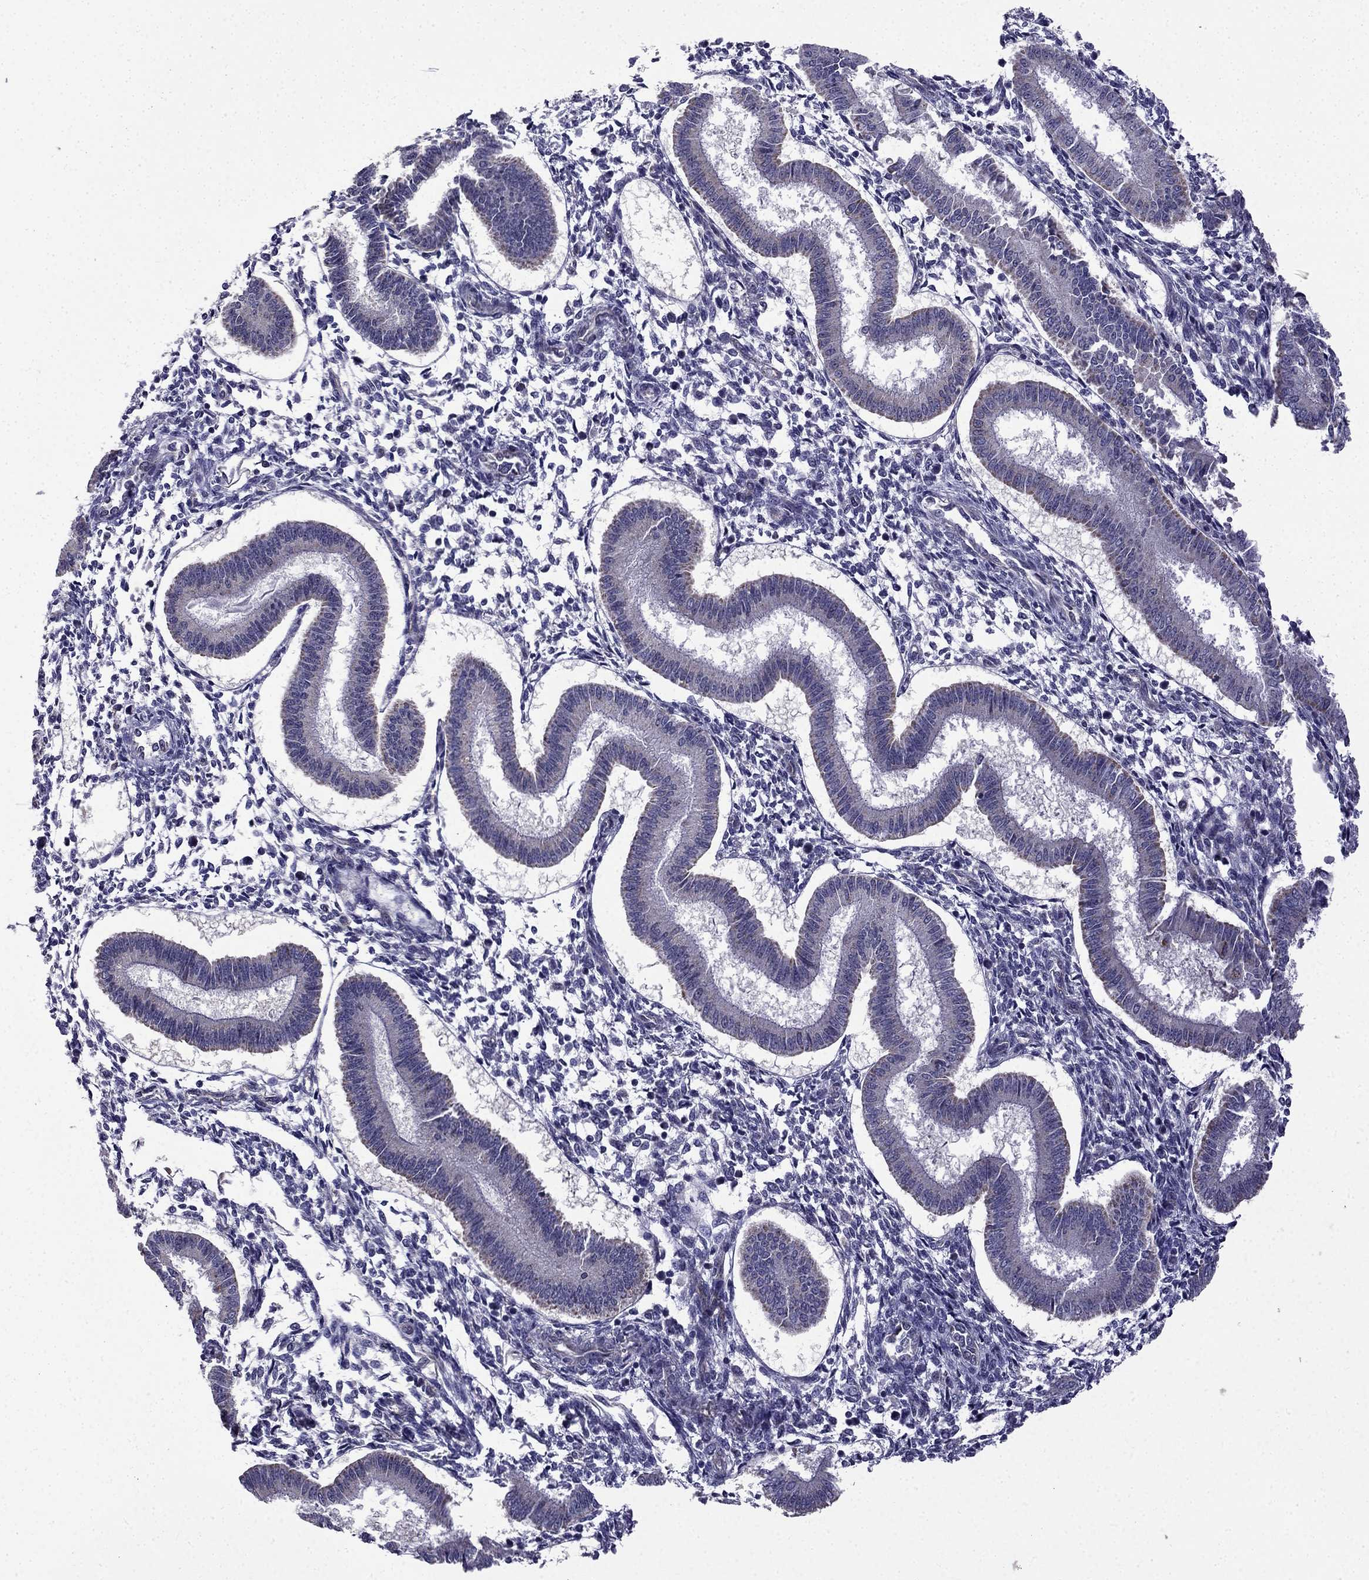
{"staining": {"intensity": "negative", "quantity": "none", "location": "none"}, "tissue": "endometrium", "cell_type": "Cells in endometrial stroma", "image_type": "normal", "snomed": [{"axis": "morphology", "description": "Normal tissue, NOS"}, {"axis": "topography", "description": "Endometrium"}], "caption": "Photomicrograph shows no significant protein positivity in cells in endometrial stroma of normal endometrium.", "gene": "SLC6A2", "patient": {"sex": "female", "age": 43}}